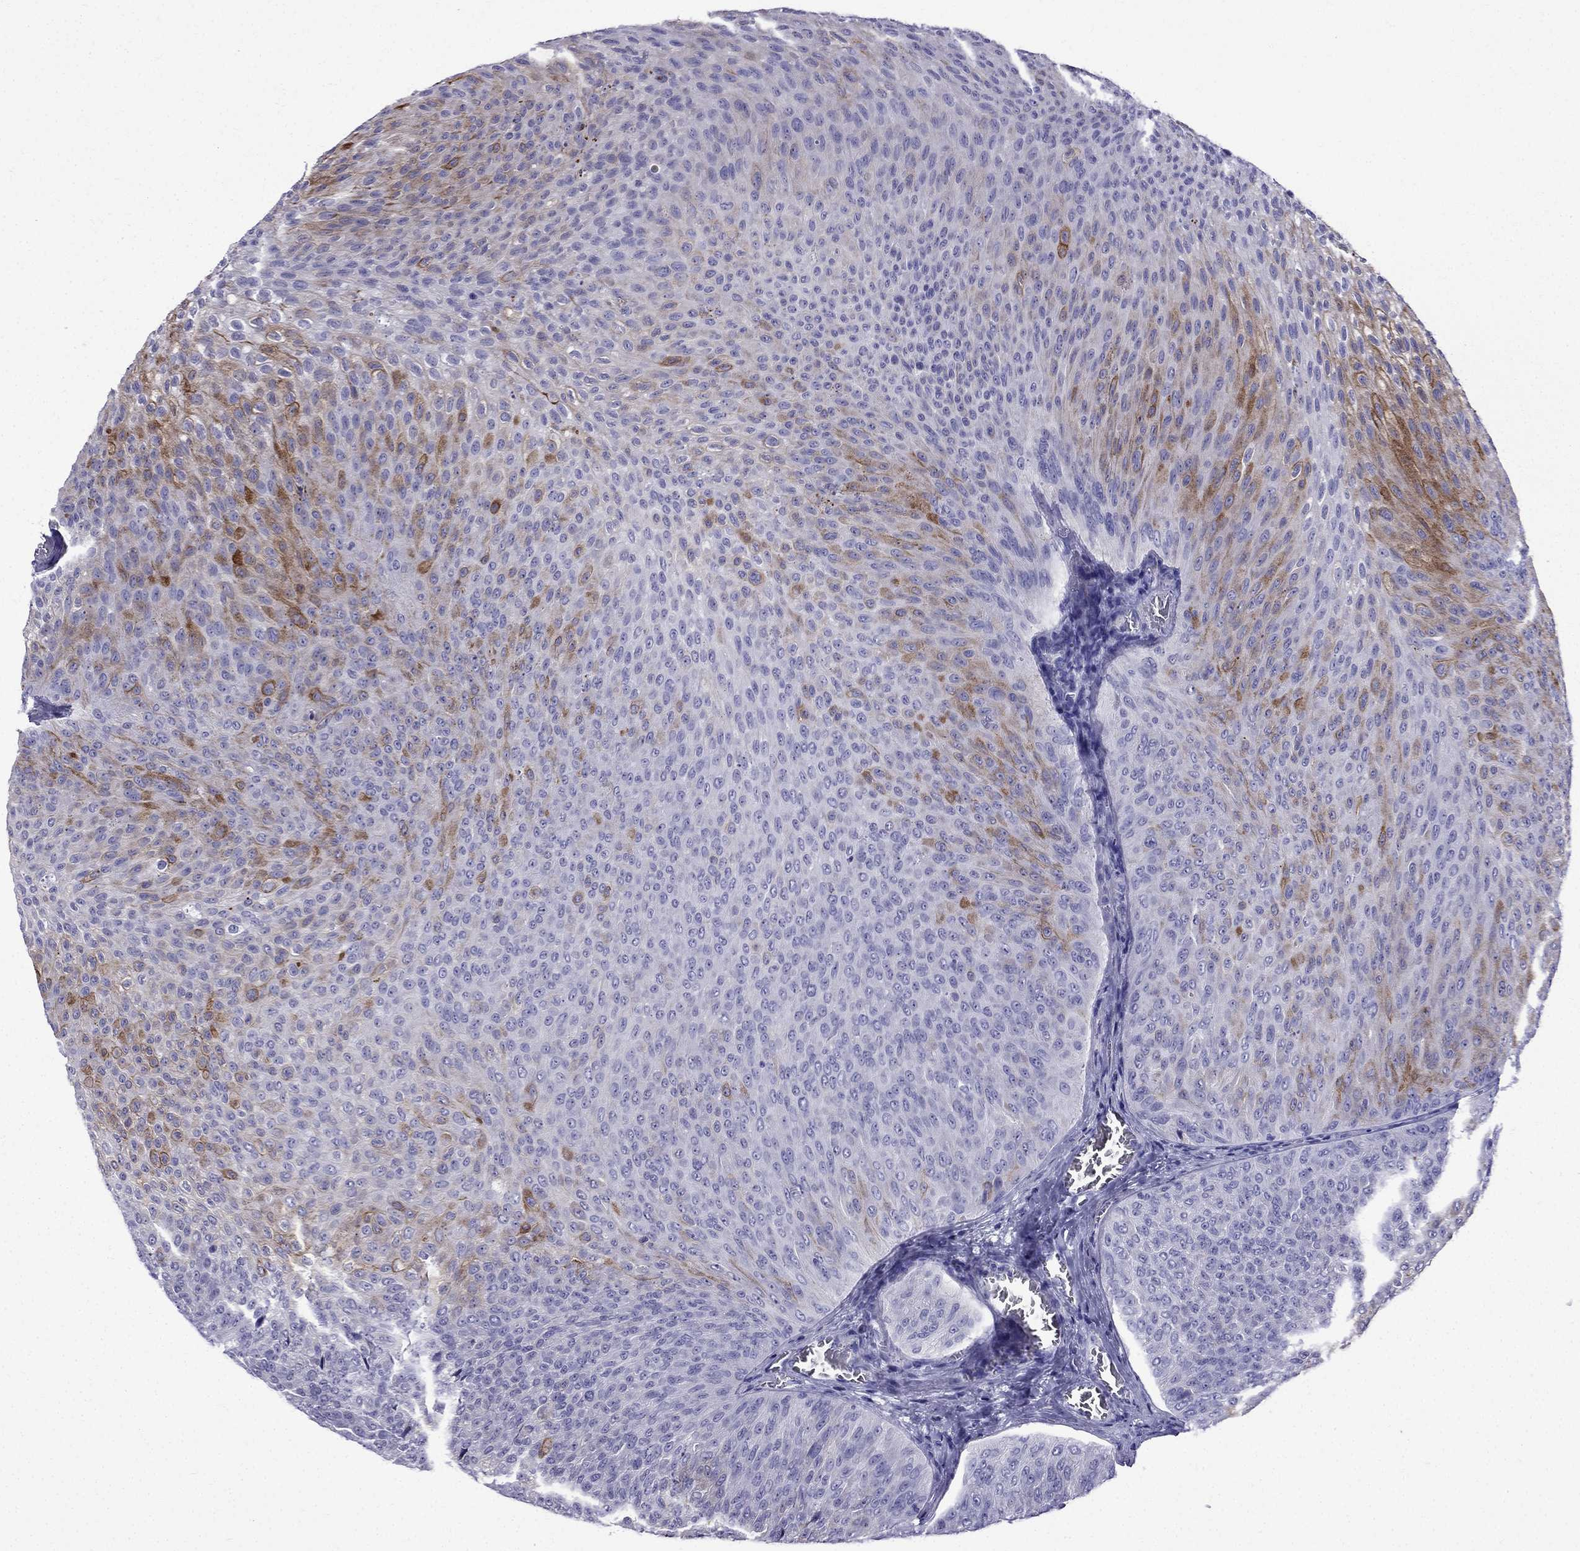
{"staining": {"intensity": "strong", "quantity": "<25%", "location": "cytoplasmic/membranous"}, "tissue": "urothelial cancer", "cell_type": "Tumor cells", "image_type": "cancer", "snomed": [{"axis": "morphology", "description": "Urothelial carcinoma, Low grade"}, {"axis": "topography", "description": "Urinary bladder"}], "caption": "Urothelial carcinoma (low-grade) stained with DAB immunohistochemistry exhibits medium levels of strong cytoplasmic/membranous staining in about <25% of tumor cells.", "gene": "ERC2", "patient": {"sex": "male", "age": 78}}